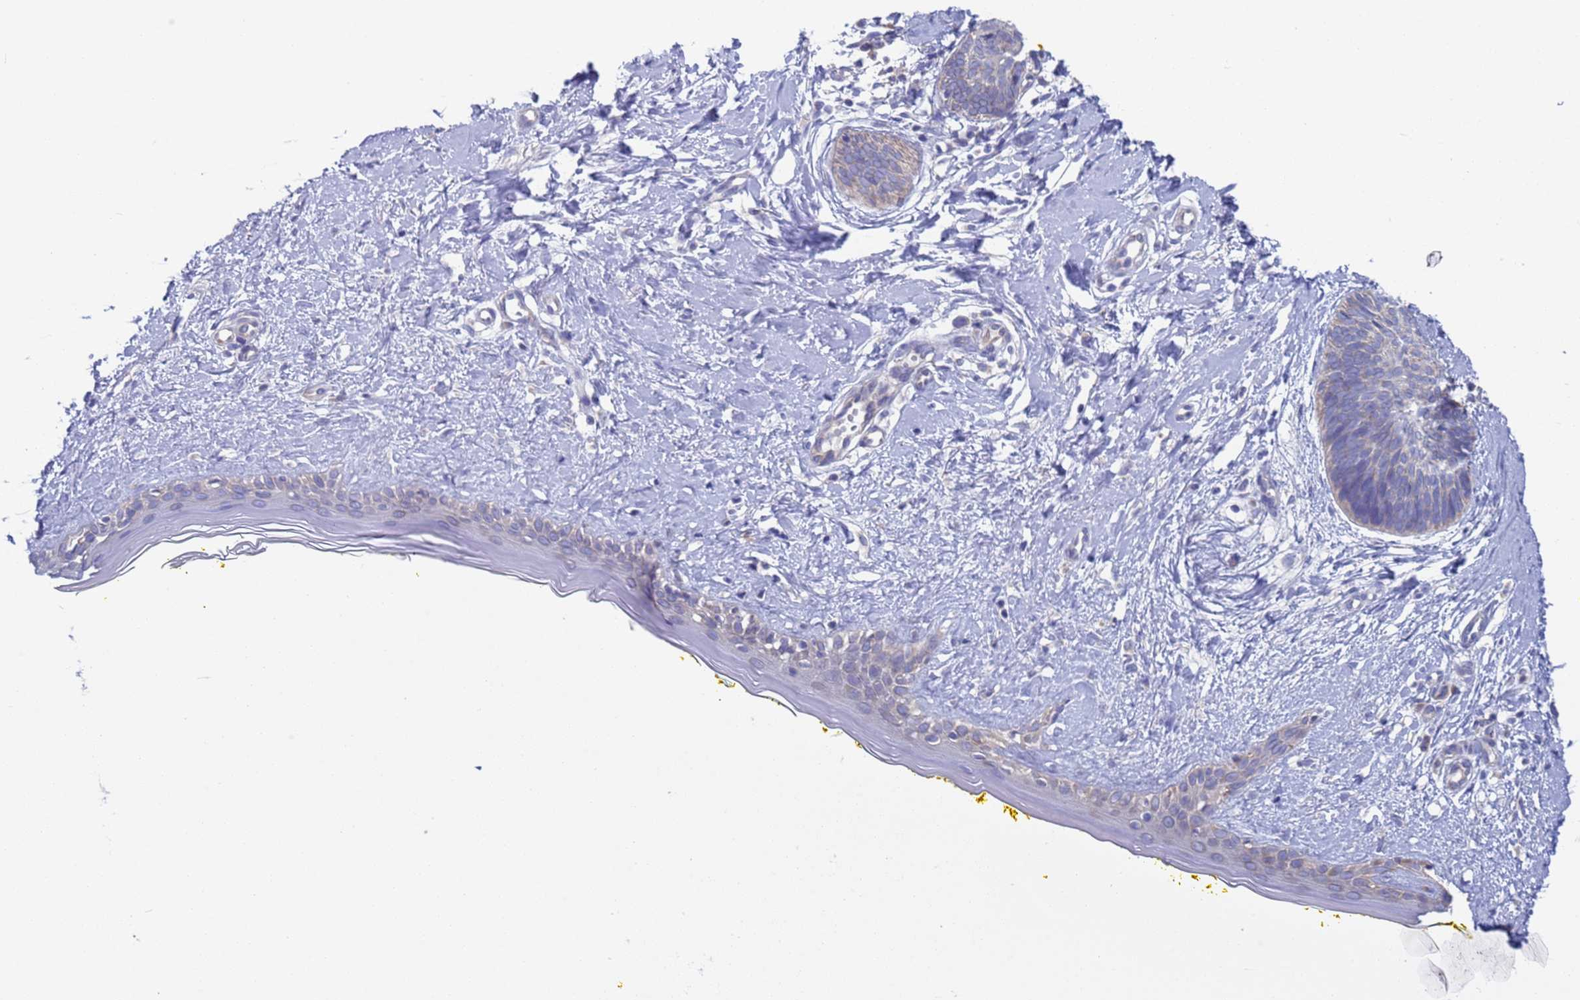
{"staining": {"intensity": "negative", "quantity": "none", "location": "none"}, "tissue": "skin cancer", "cell_type": "Tumor cells", "image_type": "cancer", "snomed": [{"axis": "morphology", "description": "Basal cell carcinoma"}, {"axis": "topography", "description": "Skin"}], "caption": "Immunohistochemistry of skin basal cell carcinoma shows no staining in tumor cells.", "gene": "PET117", "patient": {"sex": "female", "age": 81}}